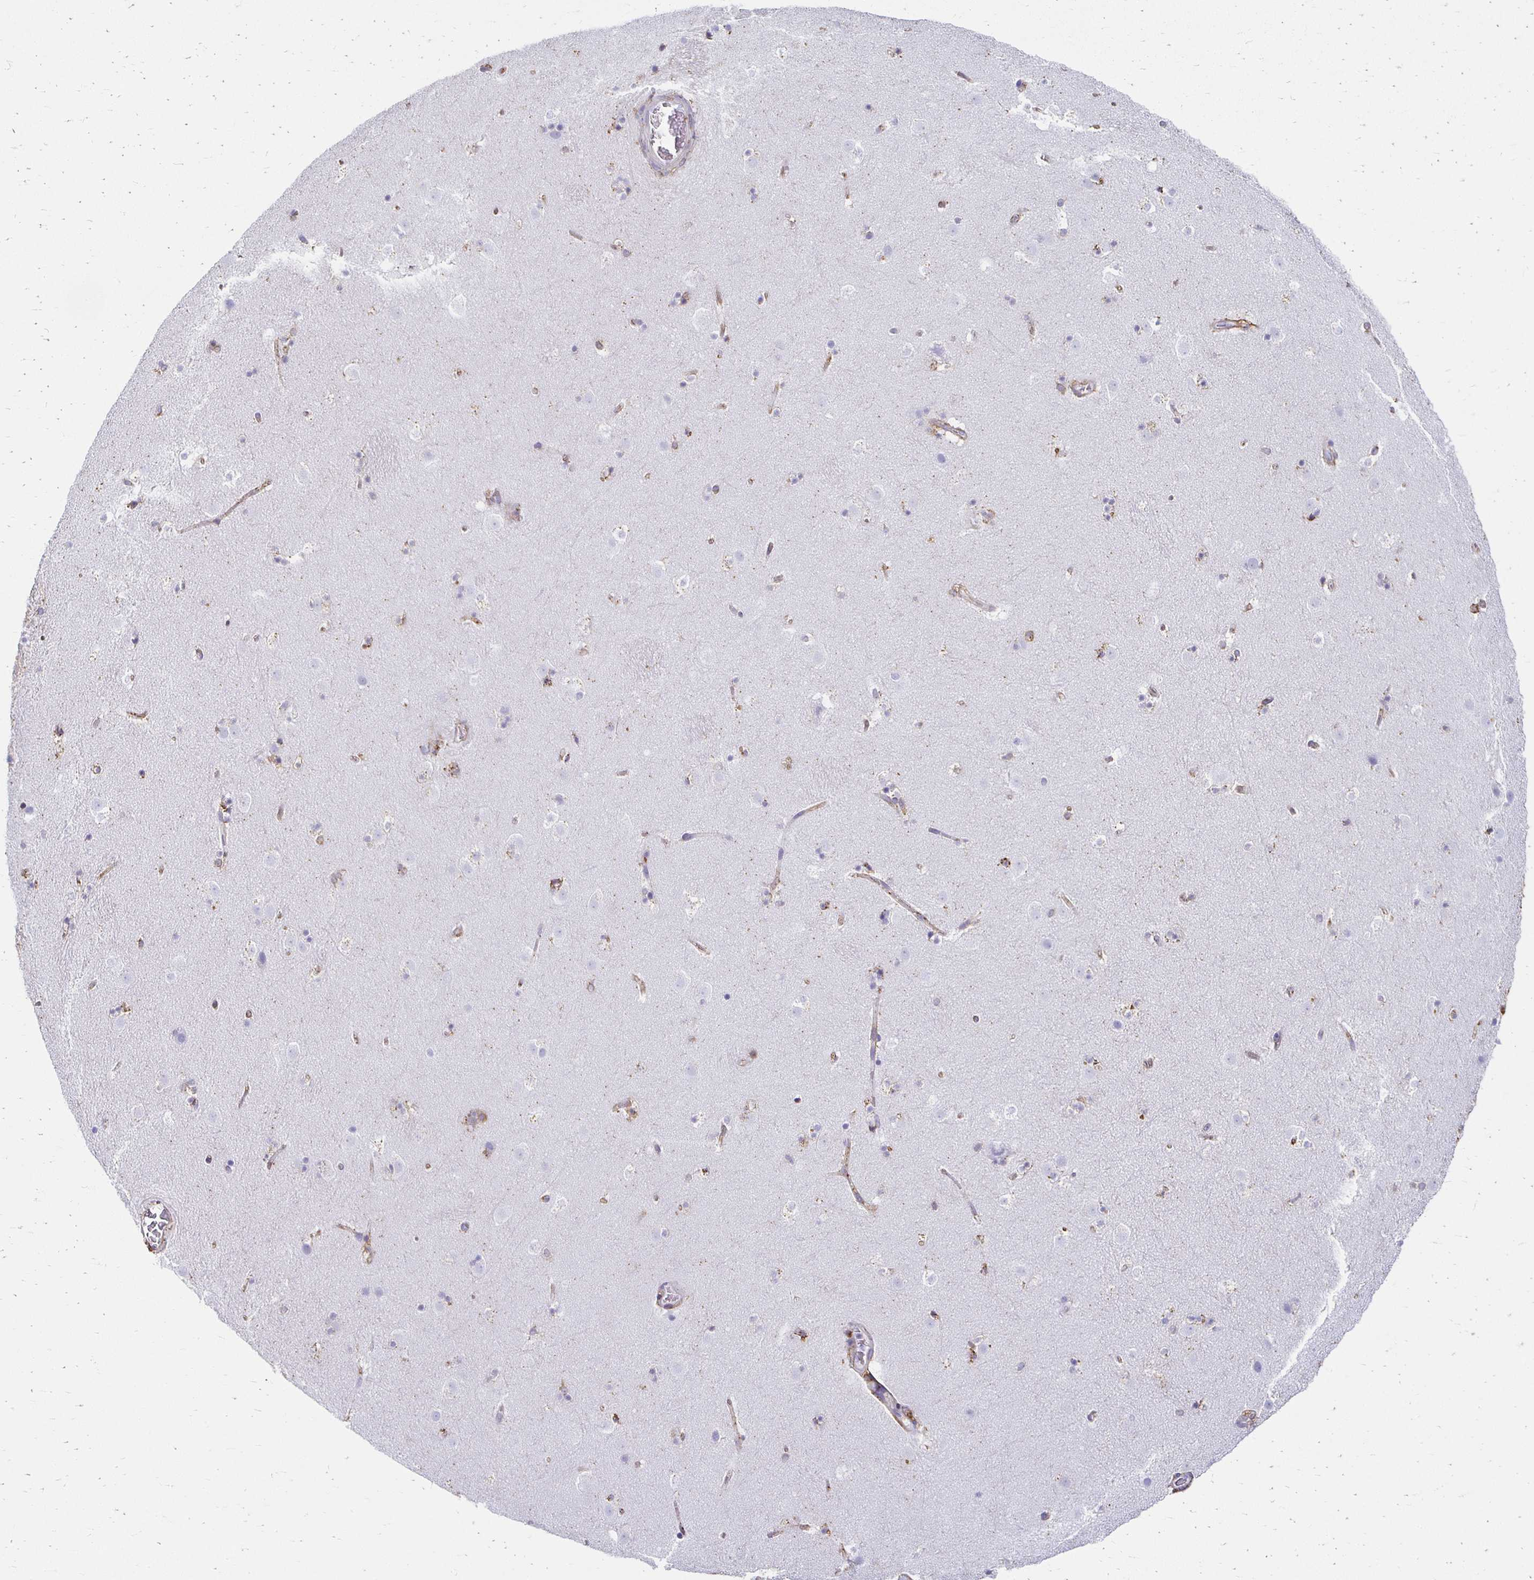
{"staining": {"intensity": "negative", "quantity": "none", "location": "none"}, "tissue": "caudate", "cell_type": "Glial cells", "image_type": "normal", "snomed": [{"axis": "morphology", "description": "Normal tissue, NOS"}, {"axis": "topography", "description": "Lateral ventricle wall"}], "caption": "Photomicrograph shows no protein staining in glial cells of unremarkable caudate.", "gene": "TAS1R3", "patient": {"sex": "male", "age": 37}}